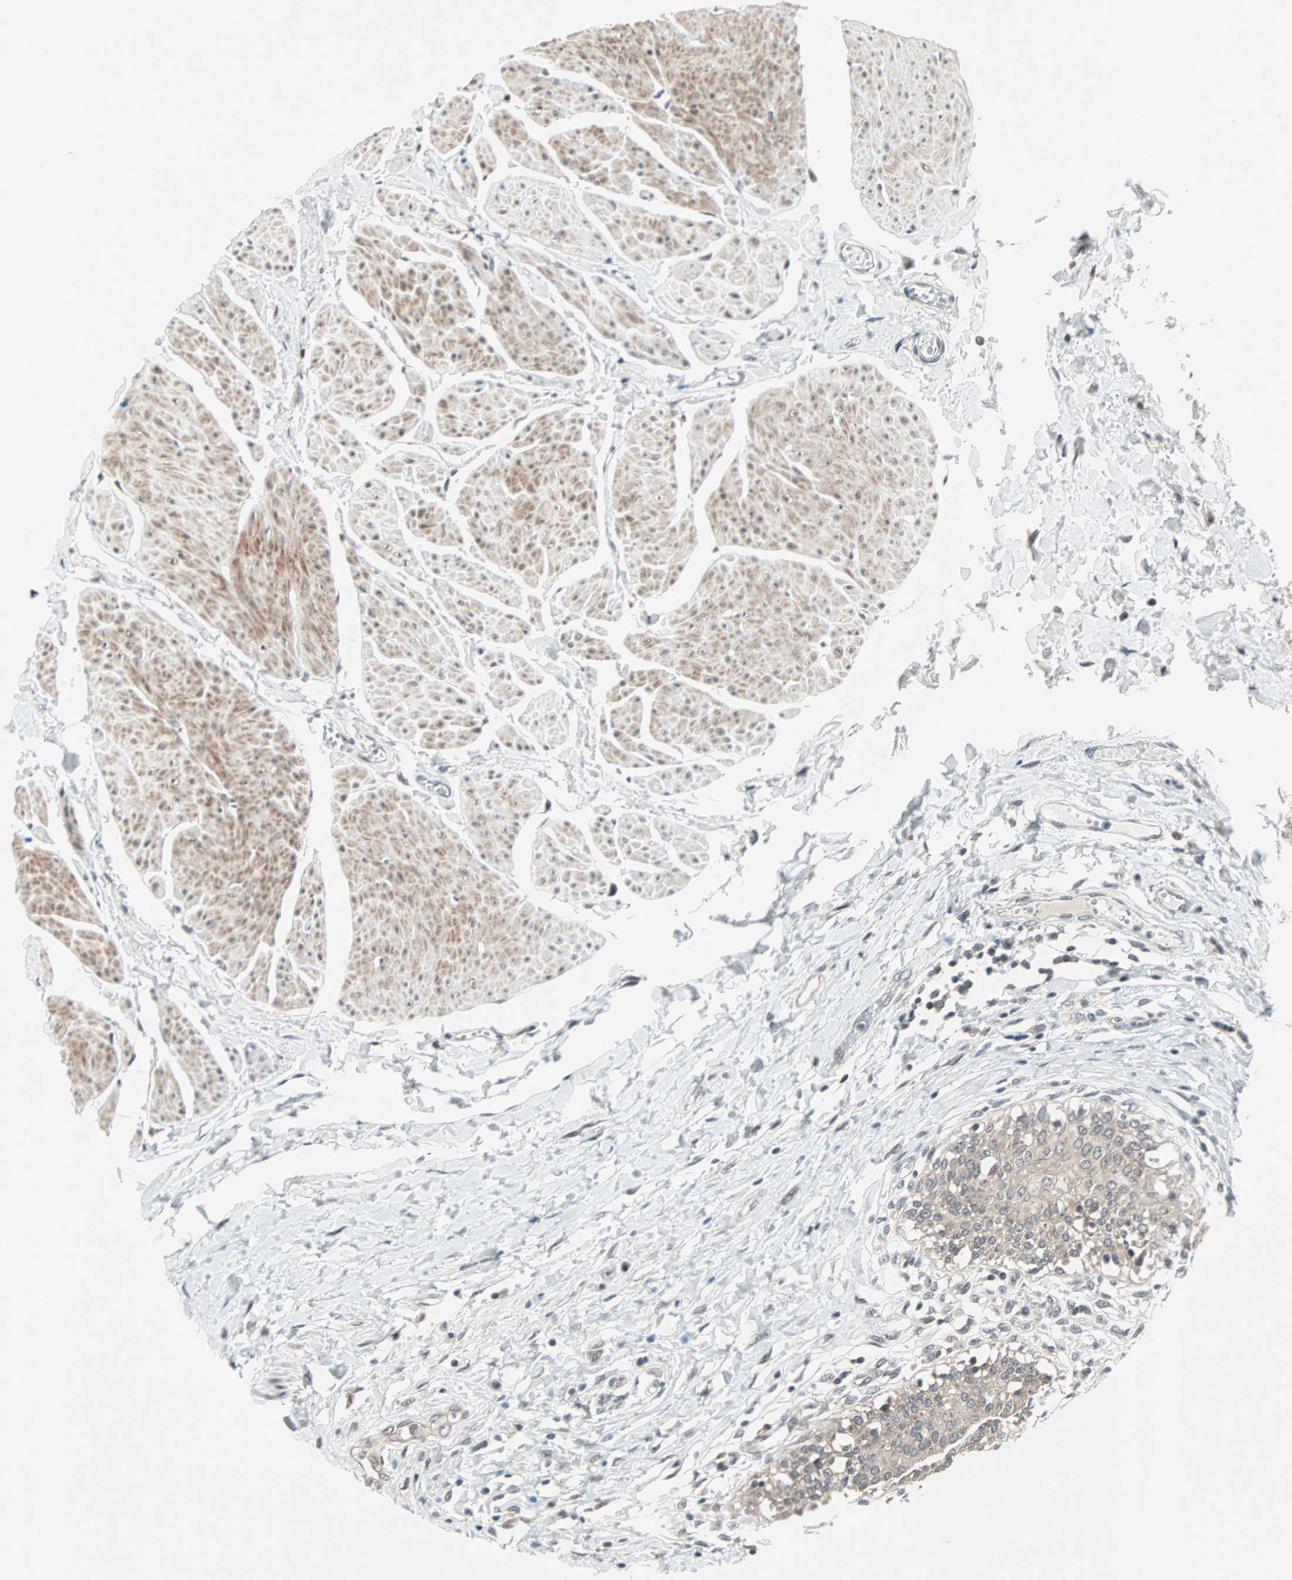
{"staining": {"intensity": "weak", "quantity": ">75%", "location": "cytoplasmic/membranous,nuclear"}, "tissue": "urinary bladder", "cell_type": "Urothelial cells", "image_type": "normal", "snomed": [{"axis": "morphology", "description": "Normal tissue, NOS"}, {"axis": "topography", "description": "Urinary bladder"}], "caption": "Urothelial cells show weak cytoplasmic/membranous,nuclear expression in about >75% of cells in unremarkable urinary bladder.", "gene": "PGBD1", "patient": {"sex": "female", "age": 80}}